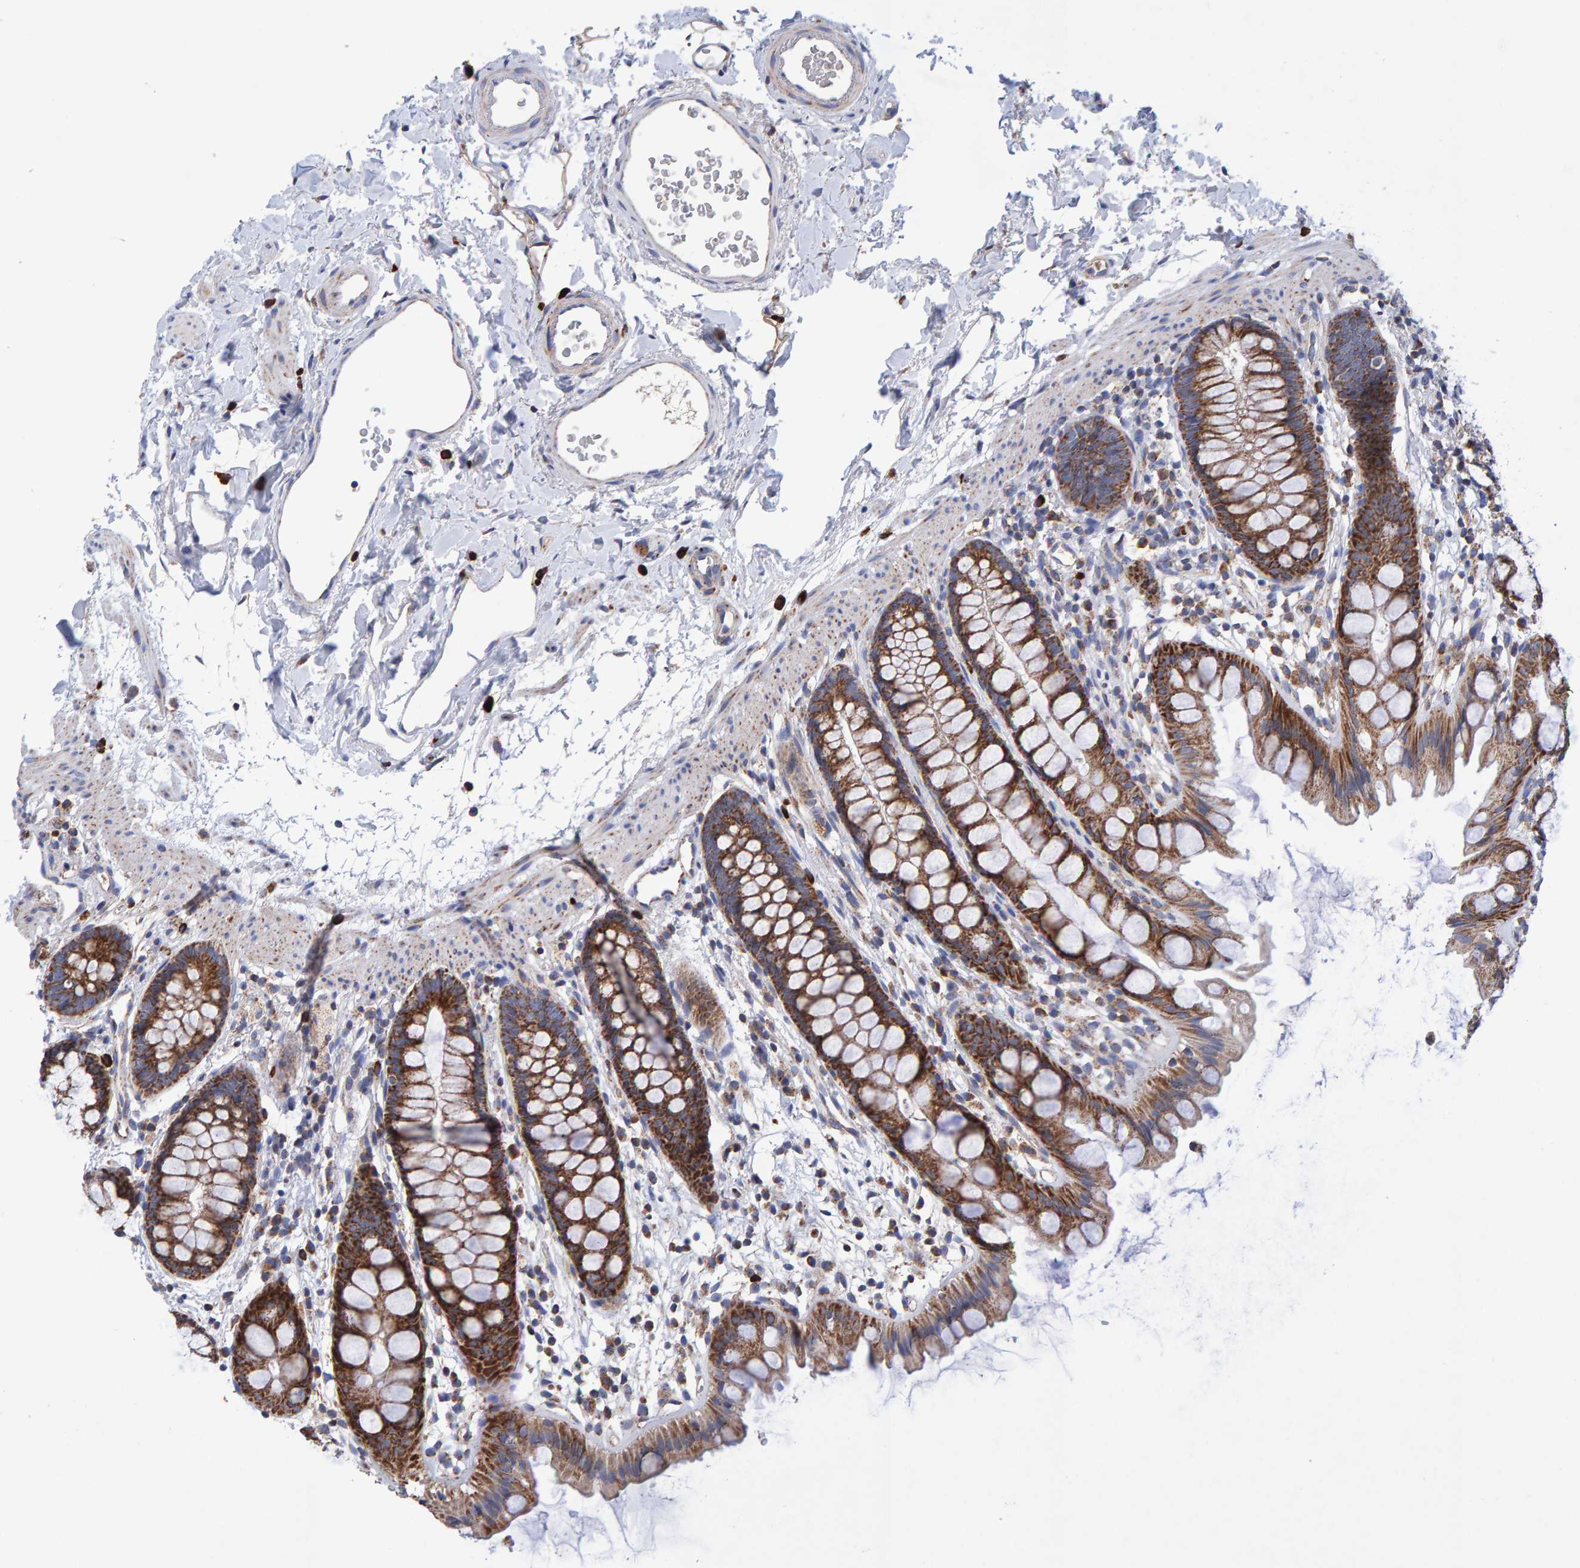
{"staining": {"intensity": "strong", "quantity": "25%-75%", "location": "cytoplasmic/membranous"}, "tissue": "rectum", "cell_type": "Glandular cells", "image_type": "normal", "snomed": [{"axis": "morphology", "description": "Normal tissue, NOS"}, {"axis": "topography", "description": "Rectum"}], "caption": "The histopathology image exhibits immunohistochemical staining of benign rectum. There is strong cytoplasmic/membranous staining is seen in approximately 25%-75% of glandular cells.", "gene": "EFR3A", "patient": {"sex": "female", "age": 65}}